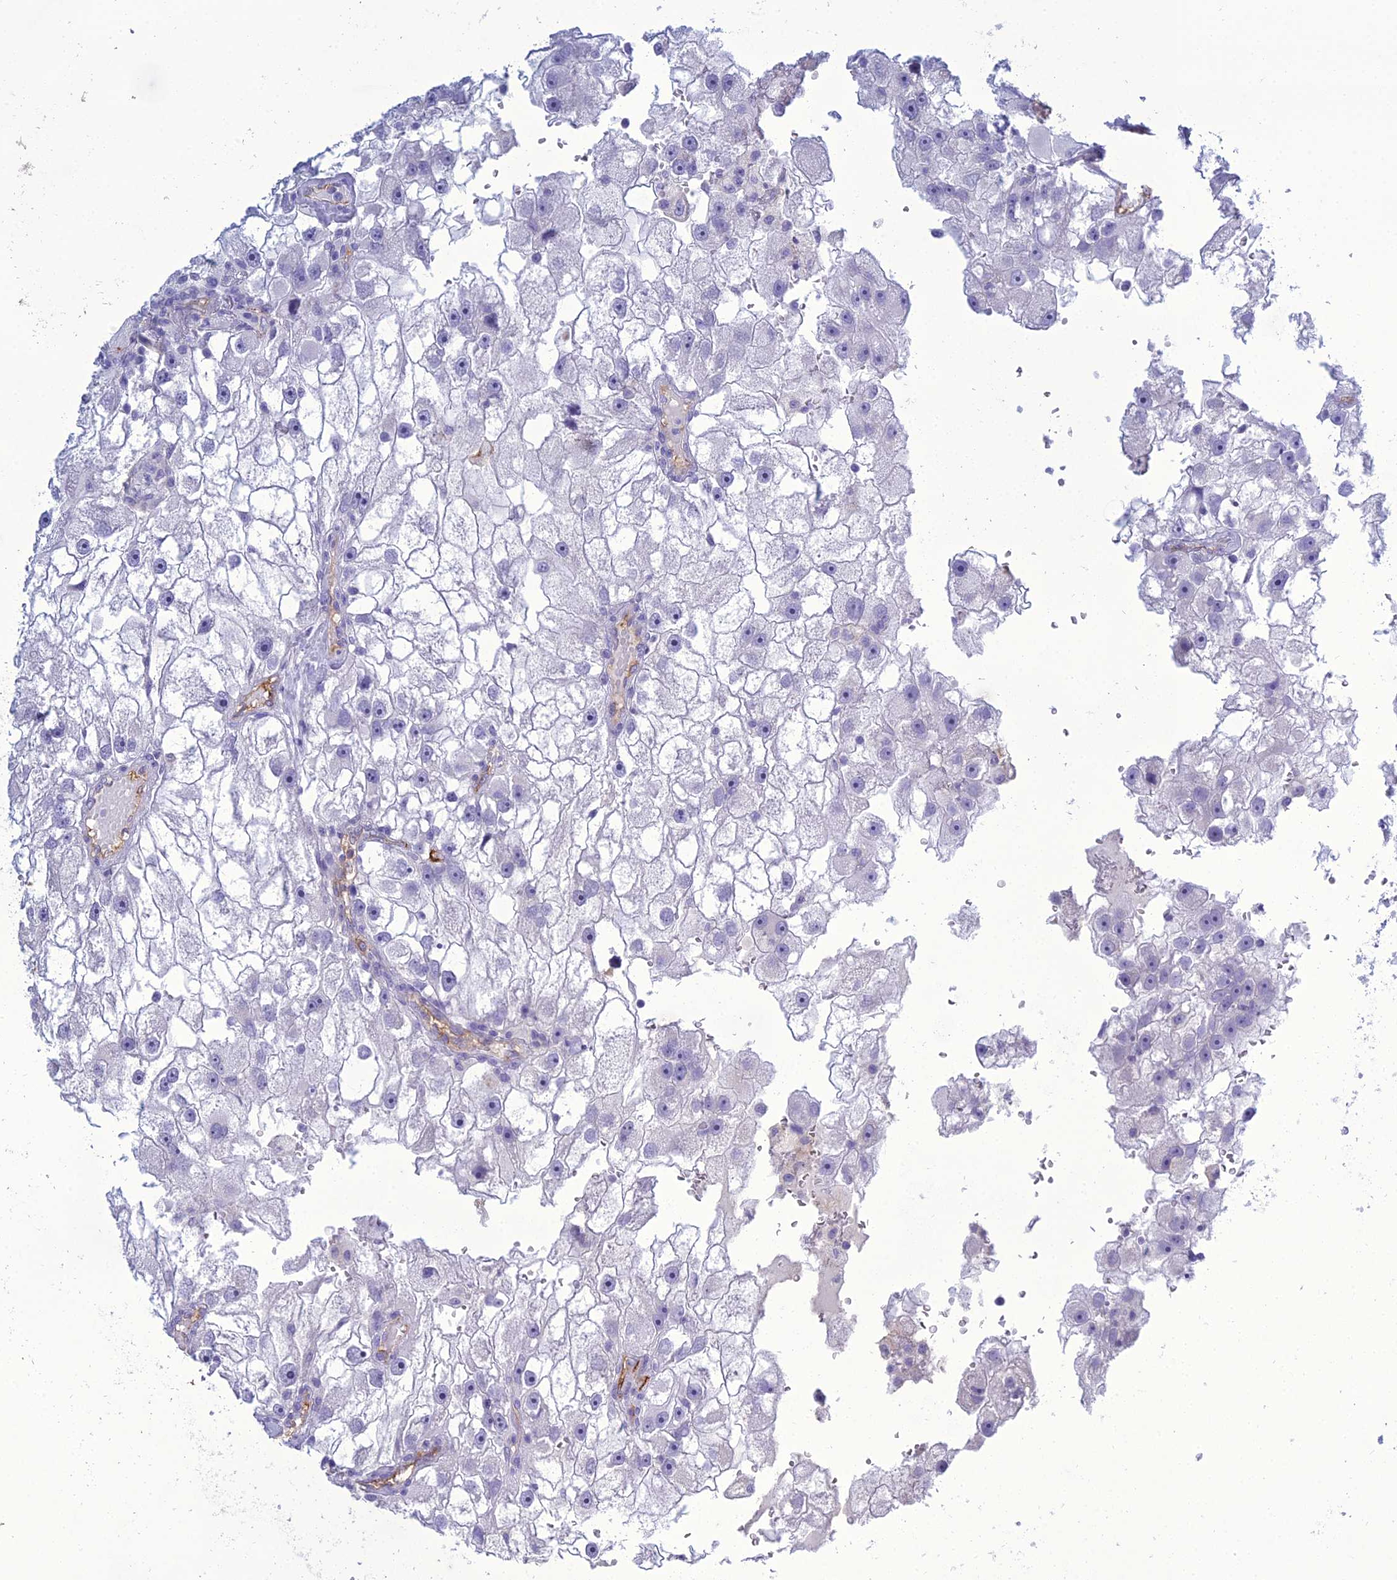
{"staining": {"intensity": "negative", "quantity": "none", "location": "none"}, "tissue": "renal cancer", "cell_type": "Tumor cells", "image_type": "cancer", "snomed": [{"axis": "morphology", "description": "Adenocarcinoma, NOS"}, {"axis": "topography", "description": "Kidney"}], "caption": "There is no significant staining in tumor cells of renal cancer. (DAB IHC with hematoxylin counter stain).", "gene": "ACE", "patient": {"sex": "male", "age": 63}}